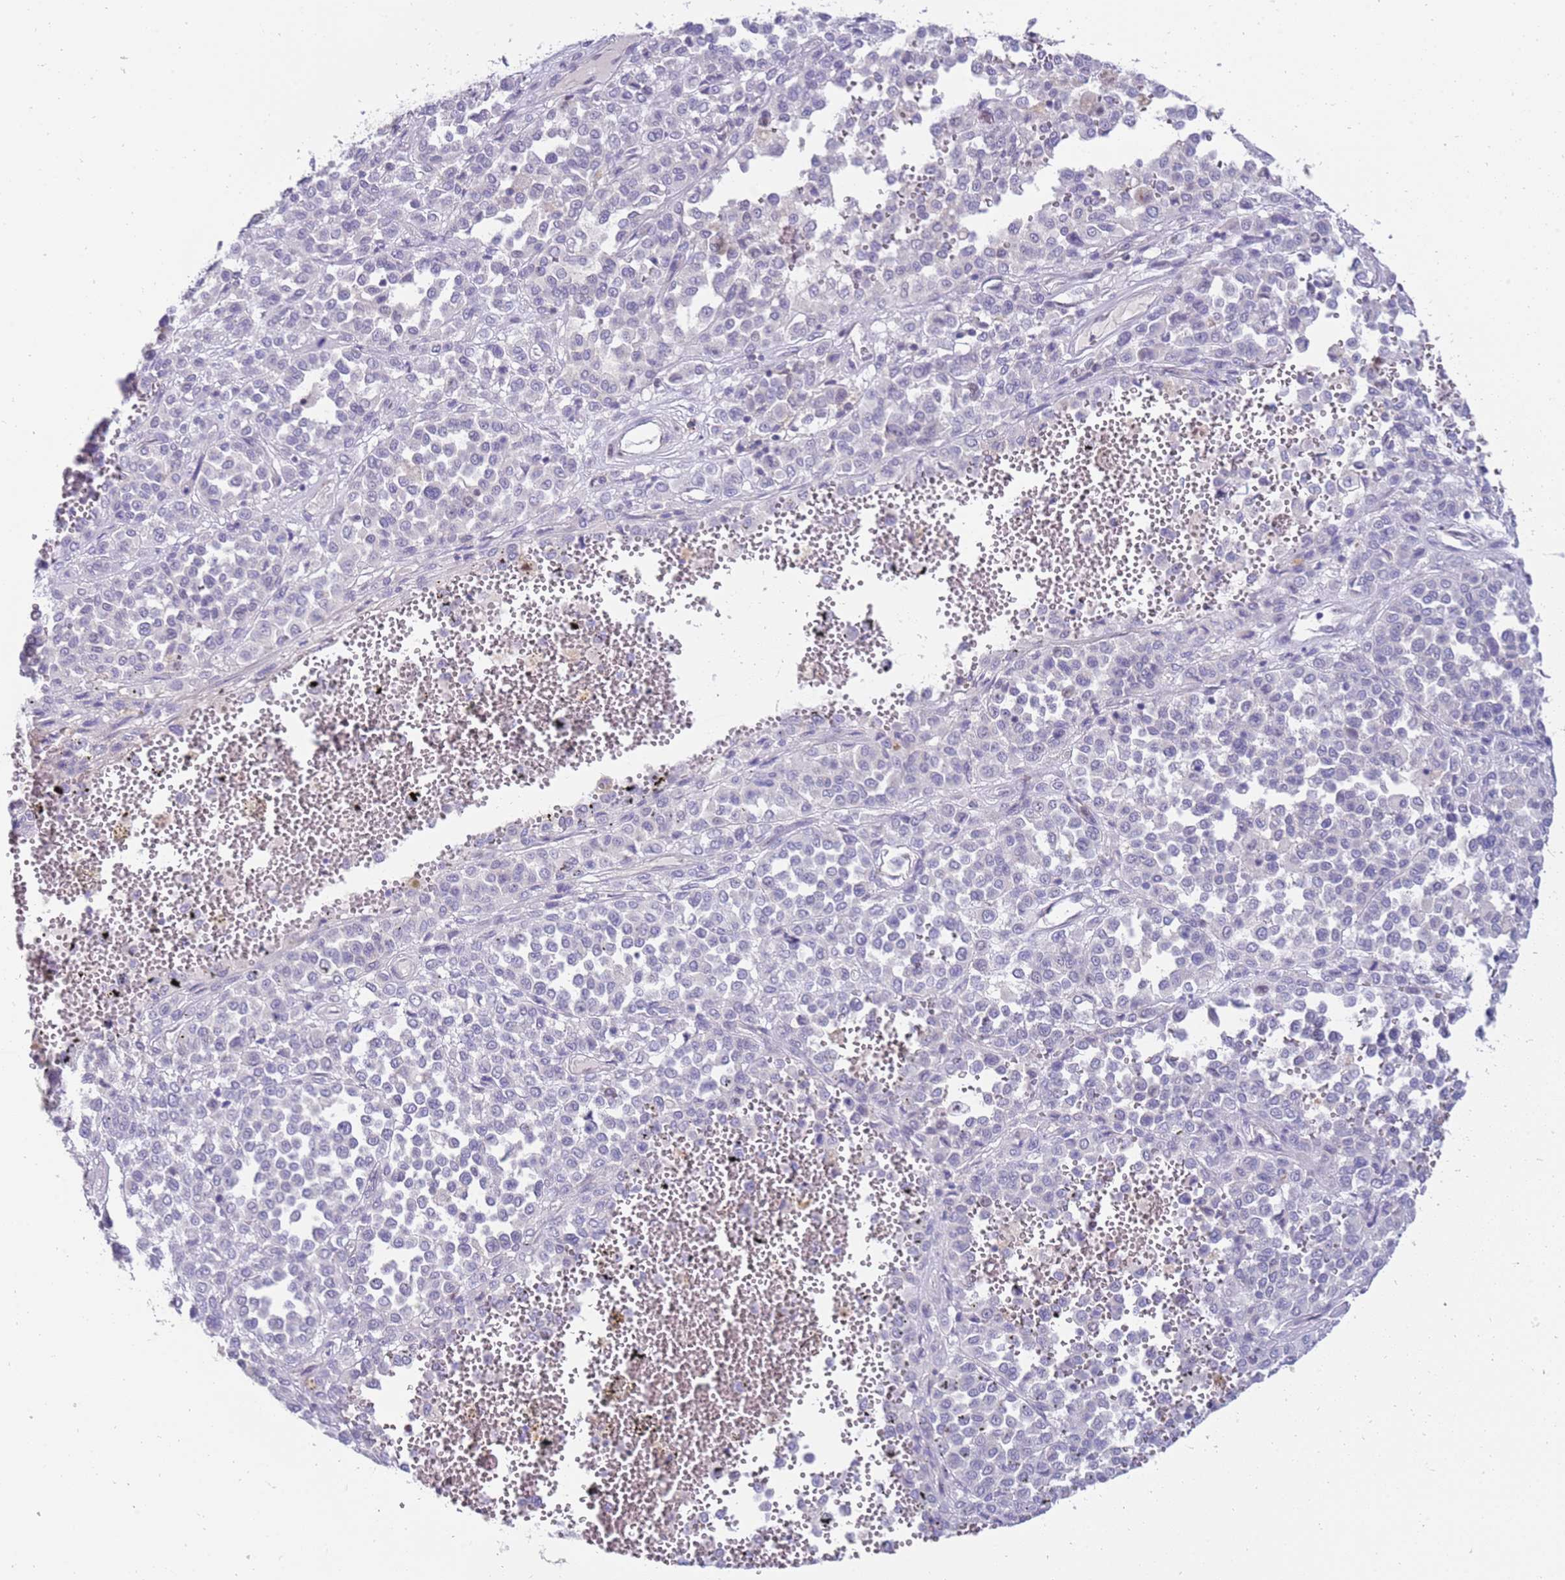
{"staining": {"intensity": "negative", "quantity": "none", "location": "none"}, "tissue": "melanoma", "cell_type": "Tumor cells", "image_type": "cancer", "snomed": [{"axis": "morphology", "description": "Malignant melanoma, Metastatic site"}, {"axis": "topography", "description": "Pancreas"}], "caption": "A high-resolution image shows immunohistochemistry (IHC) staining of melanoma, which displays no significant staining in tumor cells.", "gene": "STK25", "patient": {"sex": "female", "age": 30}}